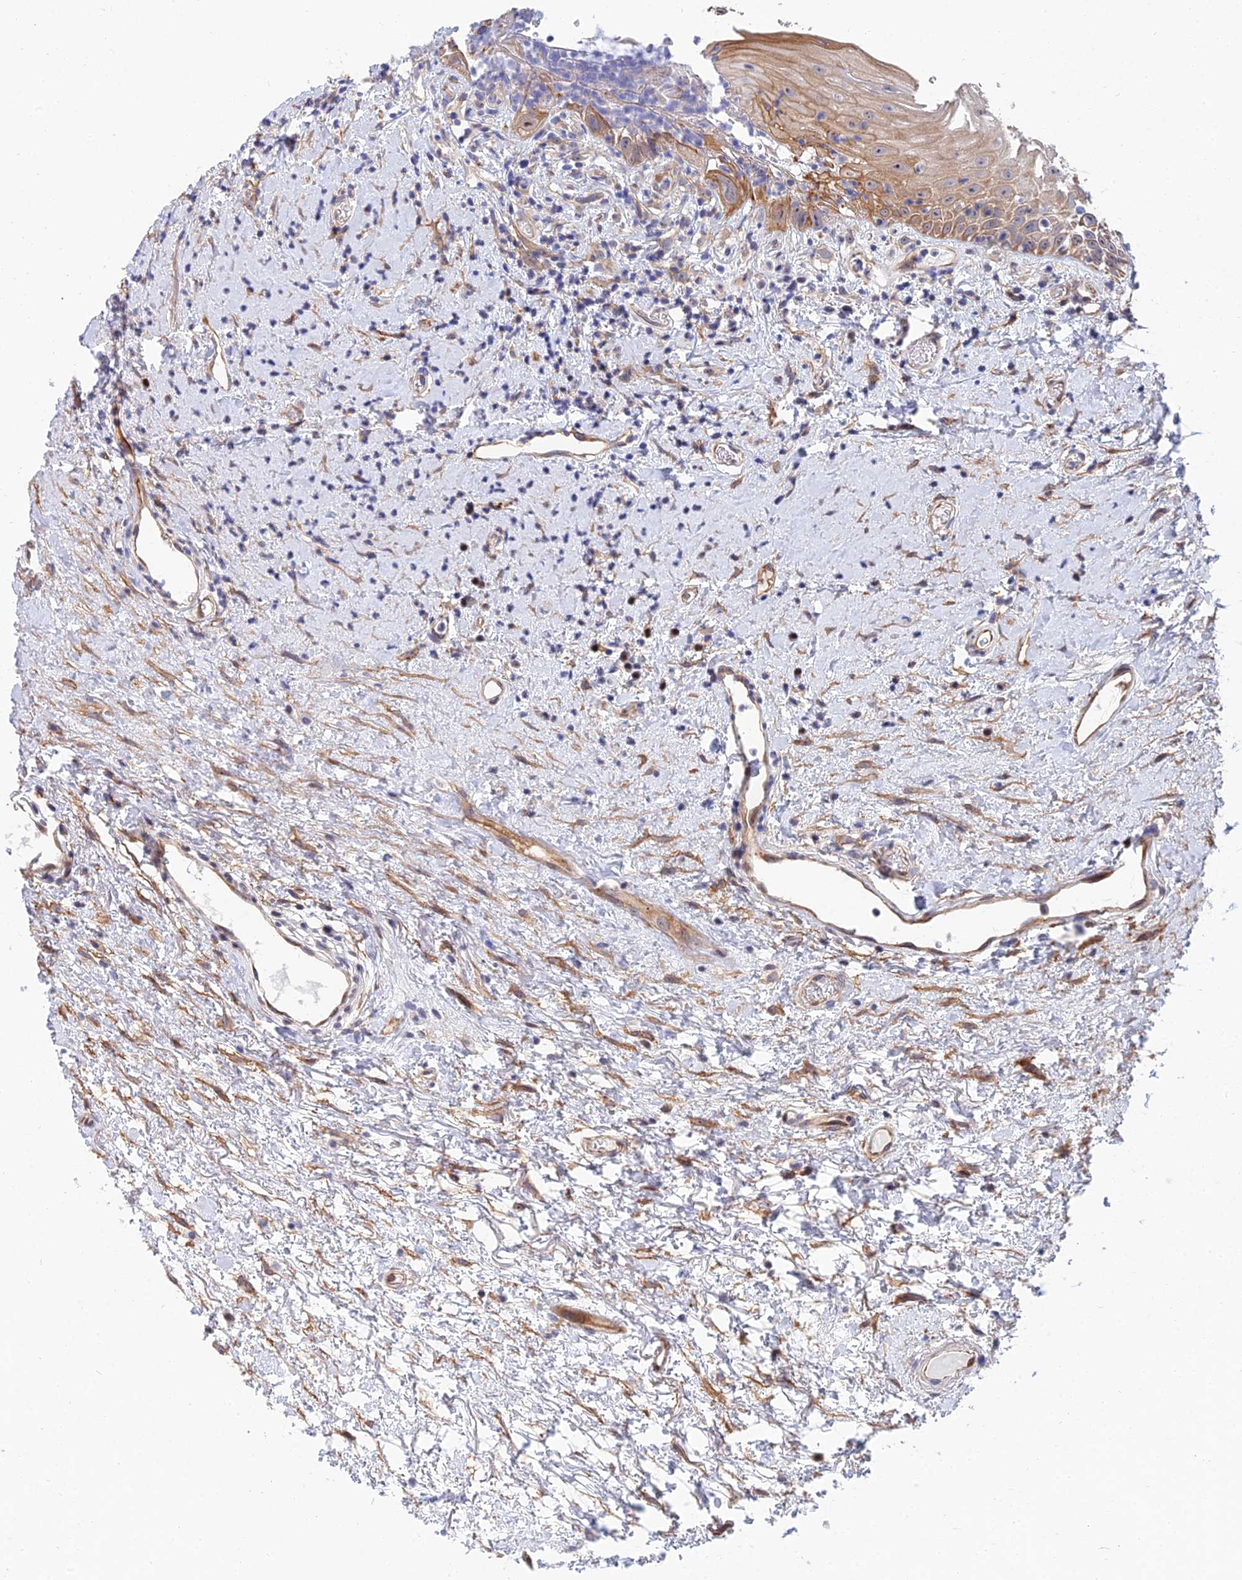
{"staining": {"intensity": "moderate", "quantity": ">75%", "location": "cytoplasmic/membranous"}, "tissue": "oral mucosa", "cell_type": "Squamous epithelial cells", "image_type": "normal", "snomed": [{"axis": "morphology", "description": "Normal tissue, NOS"}, {"axis": "topography", "description": "Oral tissue"}], "caption": "Immunohistochemistry of normal human oral mucosa reveals medium levels of moderate cytoplasmic/membranous expression in about >75% of squamous epithelial cells.", "gene": "TRIM43B", "patient": {"sex": "female", "age": 76}}